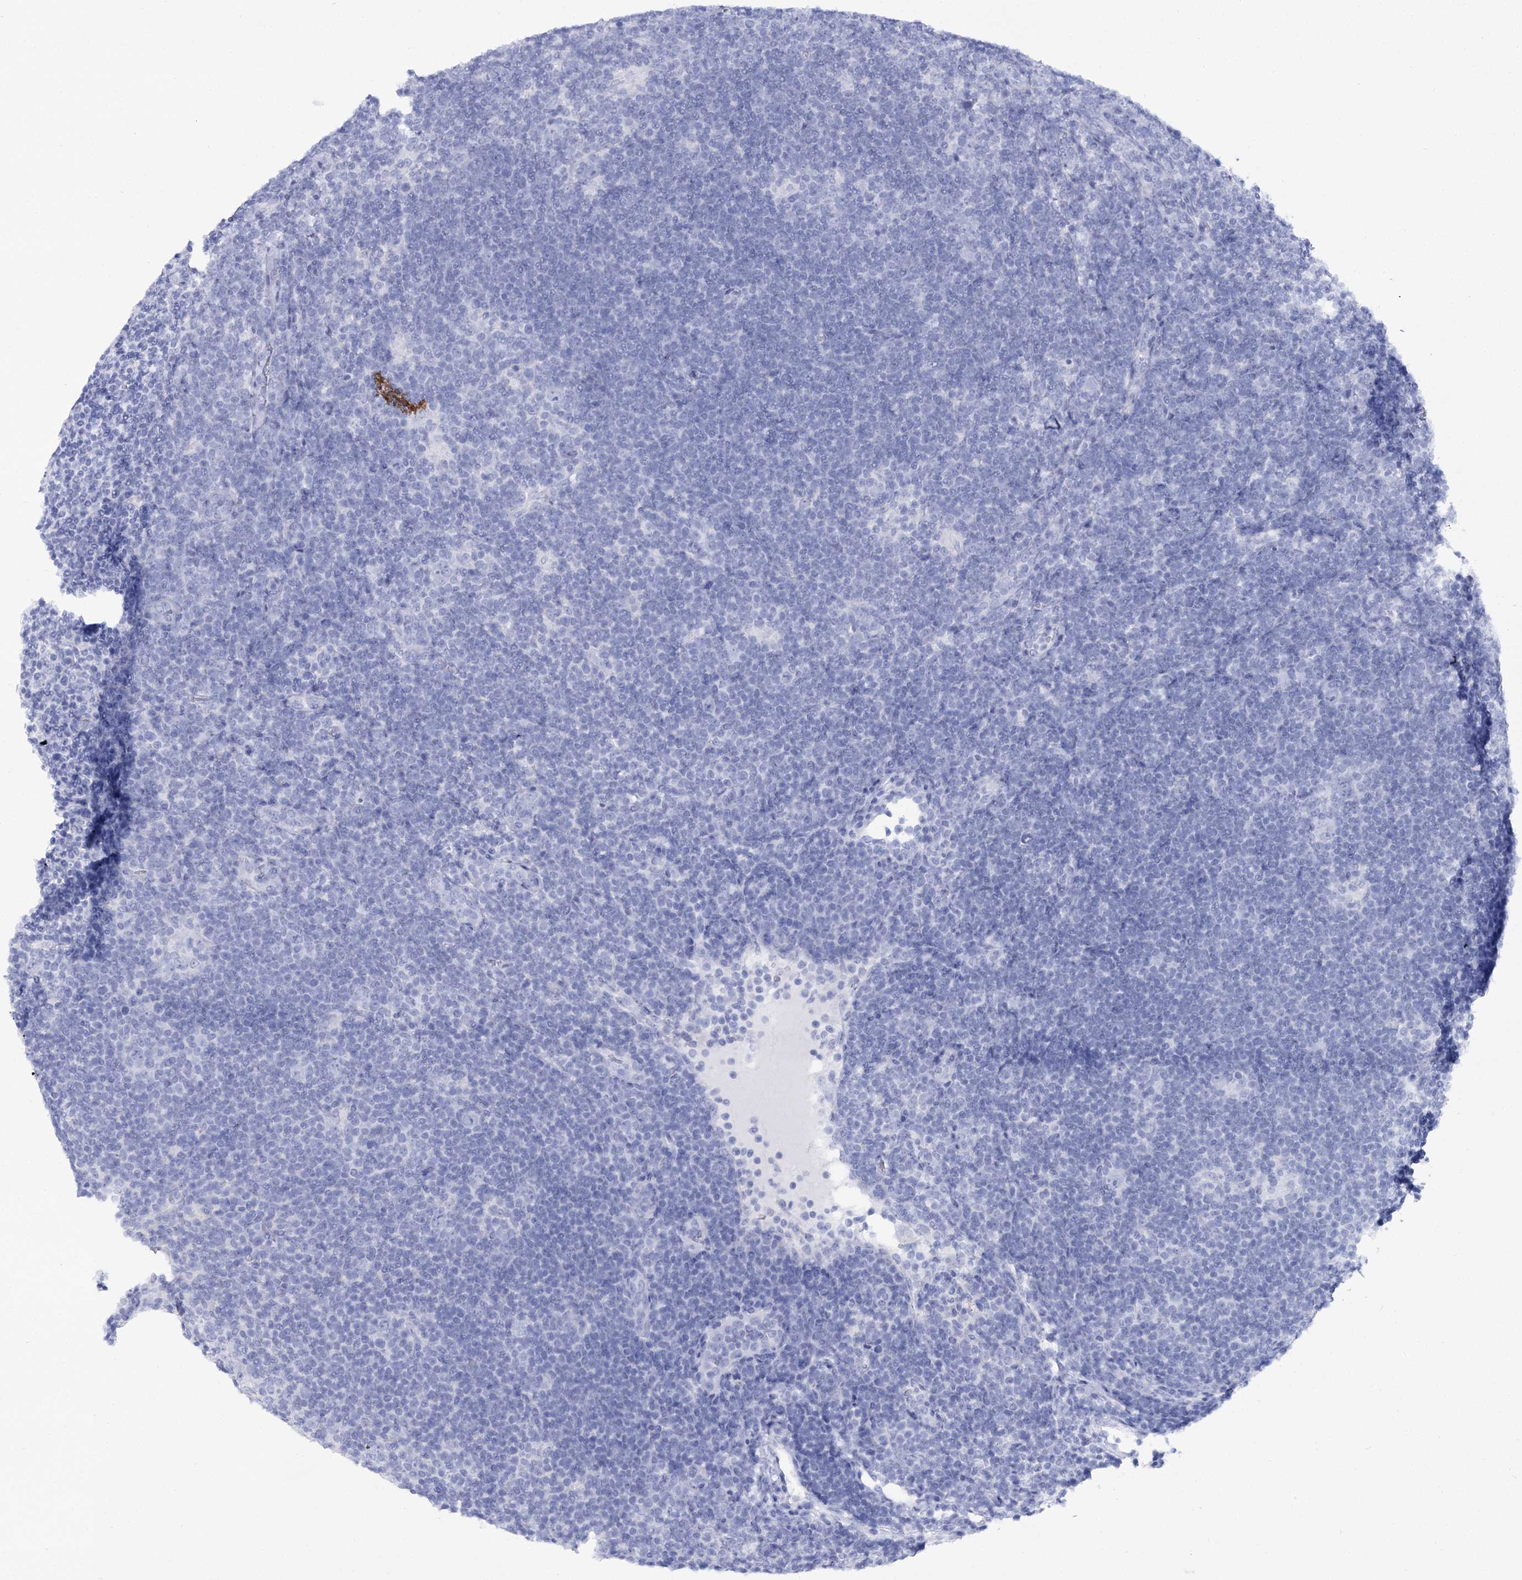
{"staining": {"intensity": "negative", "quantity": "none", "location": "none"}, "tissue": "lymphoma", "cell_type": "Tumor cells", "image_type": "cancer", "snomed": [{"axis": "morphology", "description": "Hodgkin's disease, NOS"}, {"axis": "topography", "description": "Lymph node"}], "caption": "This is an immunohistochemistry (IHC) histopathology image of human Hodgkin's disease. There is no positivity in tumor cells.", "gene": "RNF186", "patient": {"sex": "female", "age": 57}}